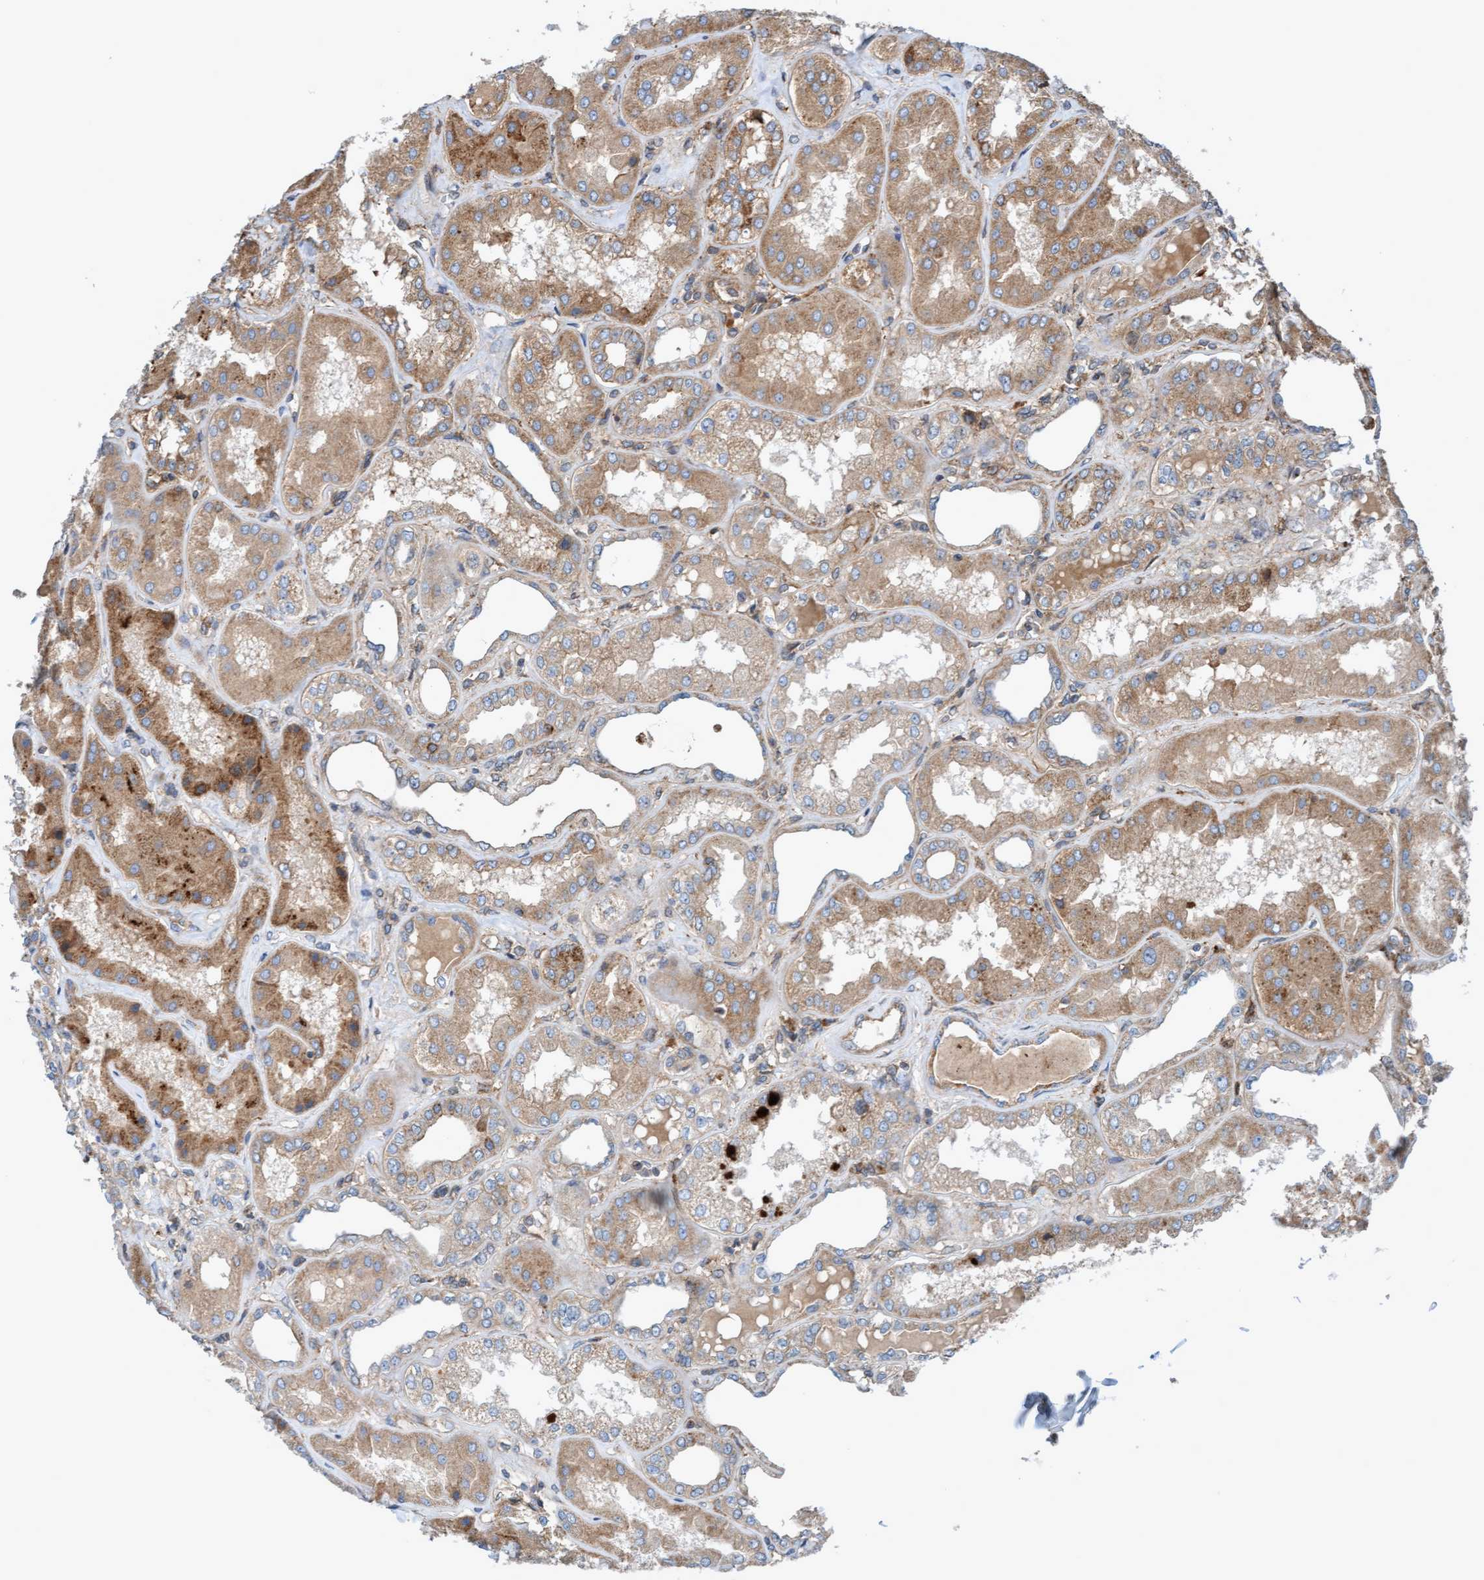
{"staining": {"intensity": "moderate", "quantity": ">75%", "location": "cytoplasmic/membranous"}, "tissue": "kidney", "cell_type": "Cells in glomeruli", "image_type": "normal", "snomed": [{"axis": "morphology", "description": "Normal tissue, NOS"}, {"axis": "topography", "description": "Kidney"}], "caption": "Protein positivity by immunohistochemistry demonstrates moderate cytoplasmic/membranous expression in about >75% of cells in glomeruli in unremarkable kidney.", "gene": "ERAL1", "patient": {"sex": "female", "age": 56}}